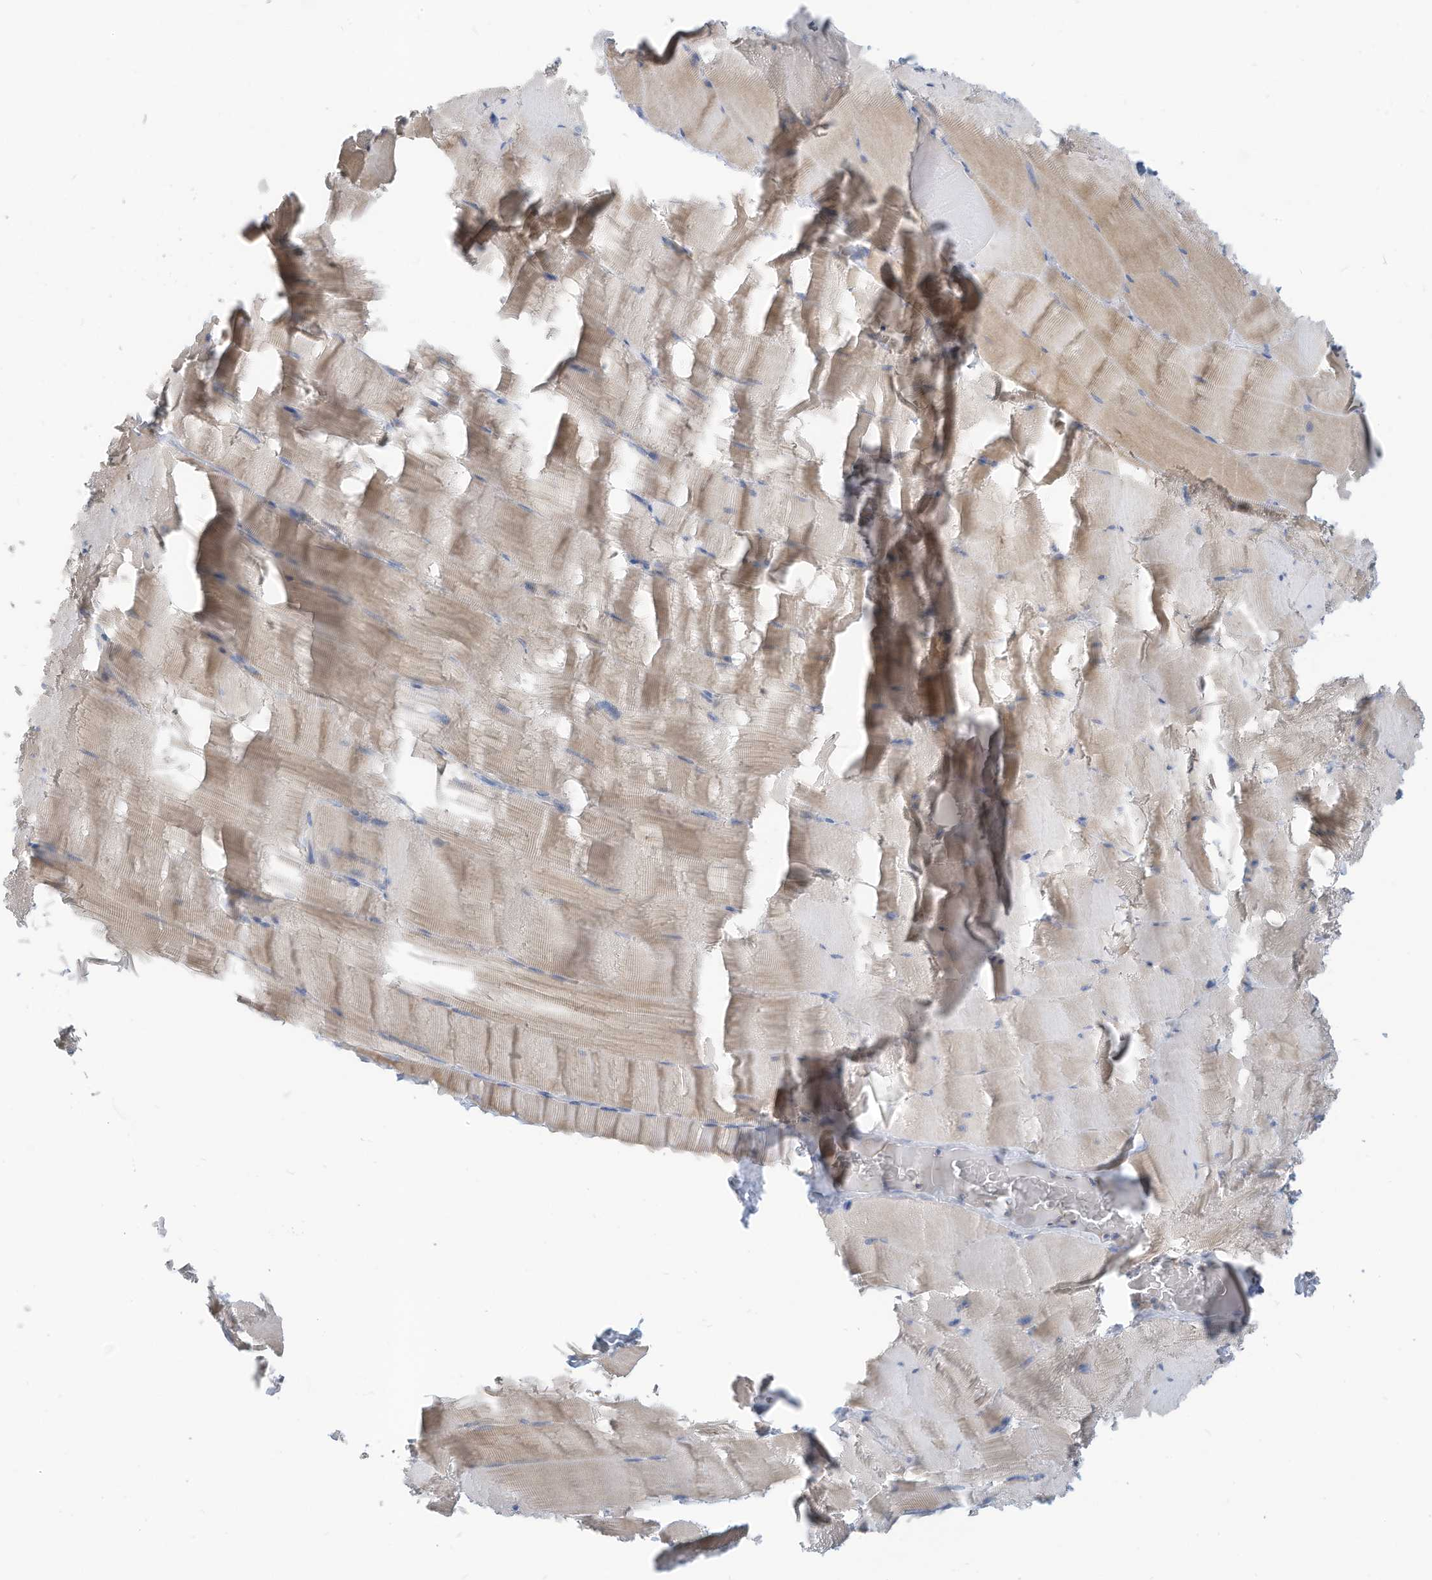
{"staining": {"intensity": "weak", "quantity": ">75%", "location": "cytoplasmic/membranous"}, "tissue": "skeletal muscle", "cell_type": "Myocytes", "image_type": "normal", "snomed": [{"axis": "morphology", "description": "Normal tissue, NOS"}, {"axis": "topography", "description": "Skeletal muscle"}], "caption": "The micrograph shows staining of benign skeletal muscle, revealing weak cytoplasmic/membranous protein expression (brown color) within myocytes.", "gene": "GTPBP2", "patient": {"sex": "male", "age": 62}}